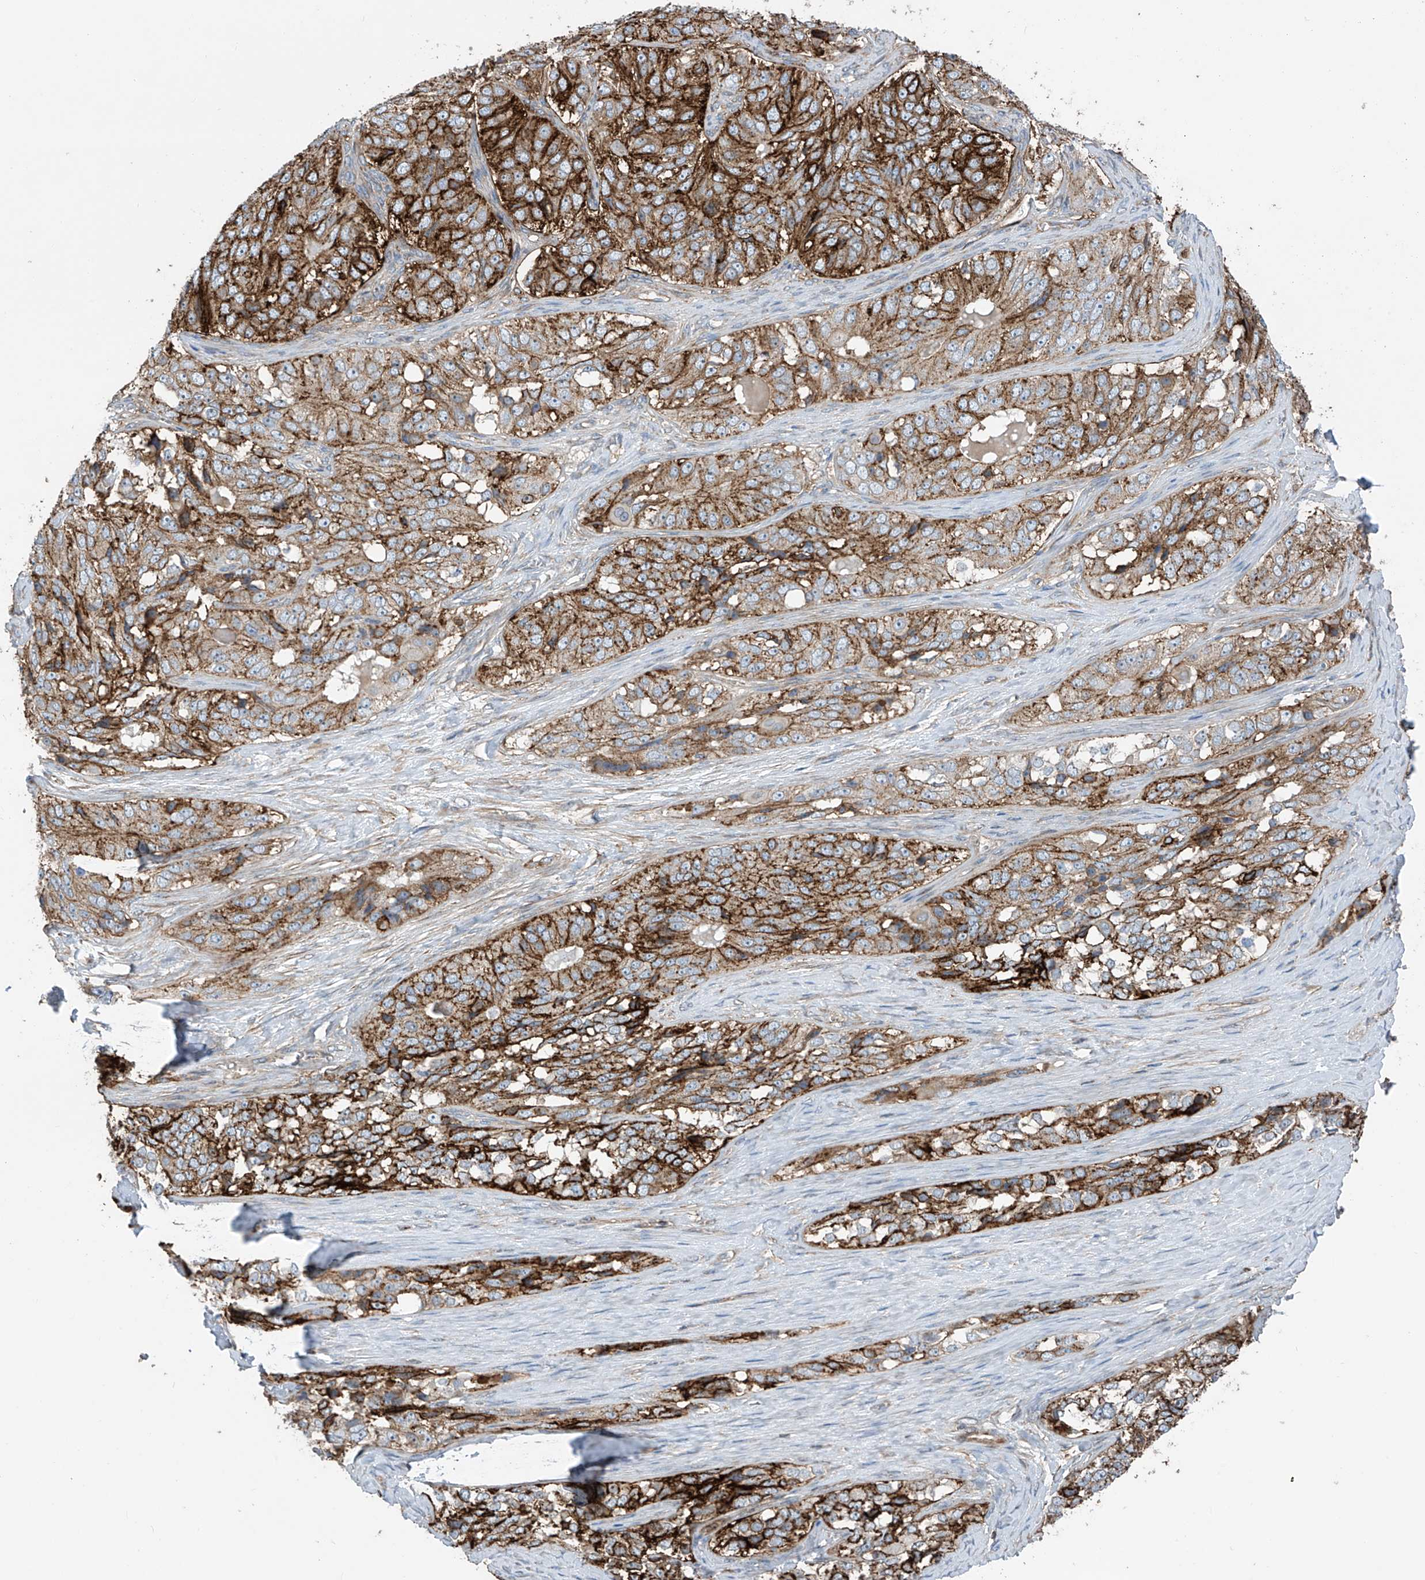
{"staining": {"intensity": "strong", "quantity": ">75%", "location": "cytoplasmic/membranous"}, "tissue": "ovarian cancer", "cell_type": "Tumor cells", "image_type": "cancer", "snomed": [{"axis": "morphology", "description": "Carcinoma, endometroid"}, {"axis": "topography", "description": "Ovary"}], "caption": "Protein expression analysis of human ovarian cancer (endometroid carcinoma) reveals strong cytoplasmic/membranous expression in approximately >75% of tumor cells.", "gene": "SLC1A5", "patient": {"sex": "female", "age": 51}}